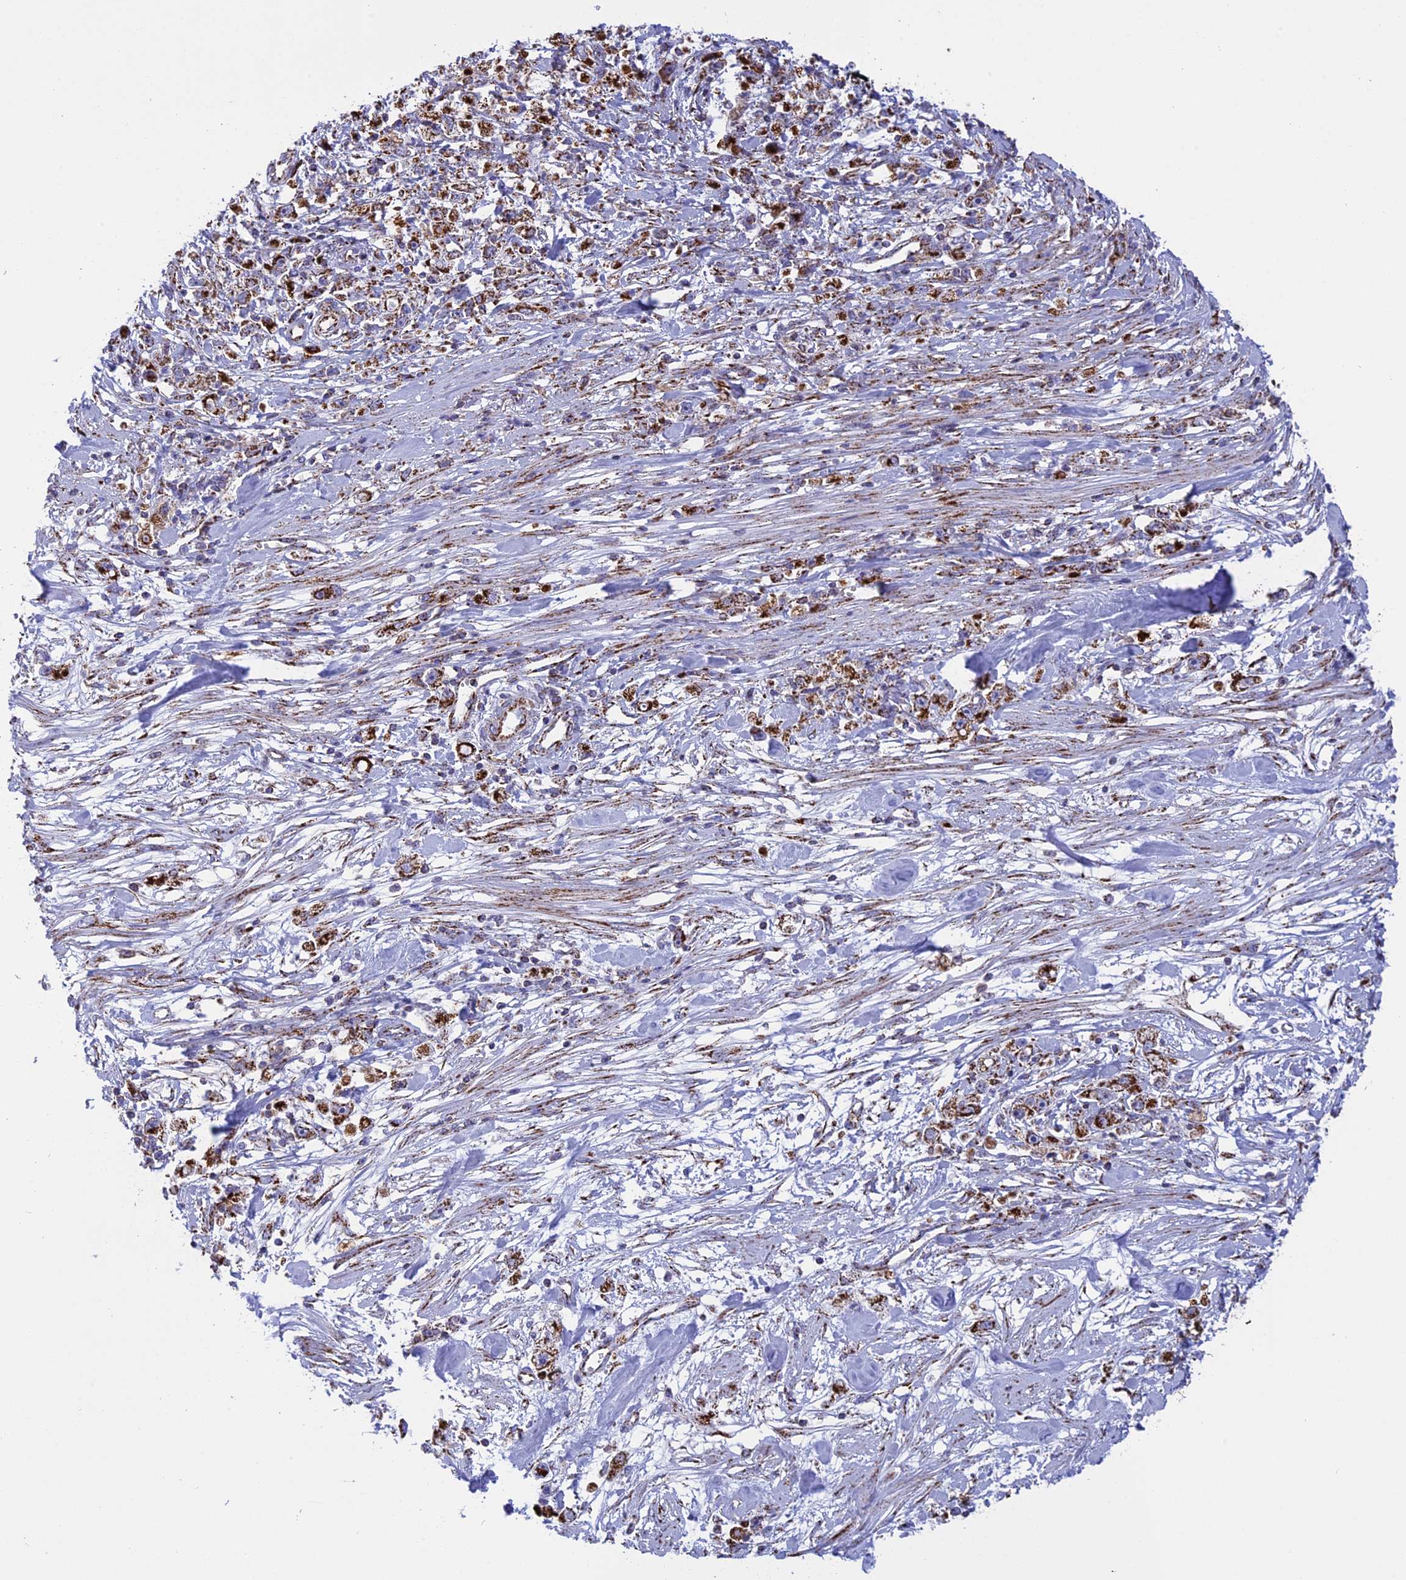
{"staining": {"intensity": "strong", "quantity": ">75%", "location": "cytoplasmic/membranous"}, "tissue": "stomach cancer", "cell_type": "Tumor cells", "image_type": "cancer", "snomed": [{"axis": "morphology", "description": "Adenocarcinoma, NOS"}, {"axis": "topography", "description": "Stomach"}], "caption": "A histopathology image showing strong cytoplasmic/membranous expression in about >75% of tumor cells in stomach cancer, as visualized by brown immunohistochemical staining.", "gene": "ISOC2", "patient": {"sex": "female", "age": 59}}